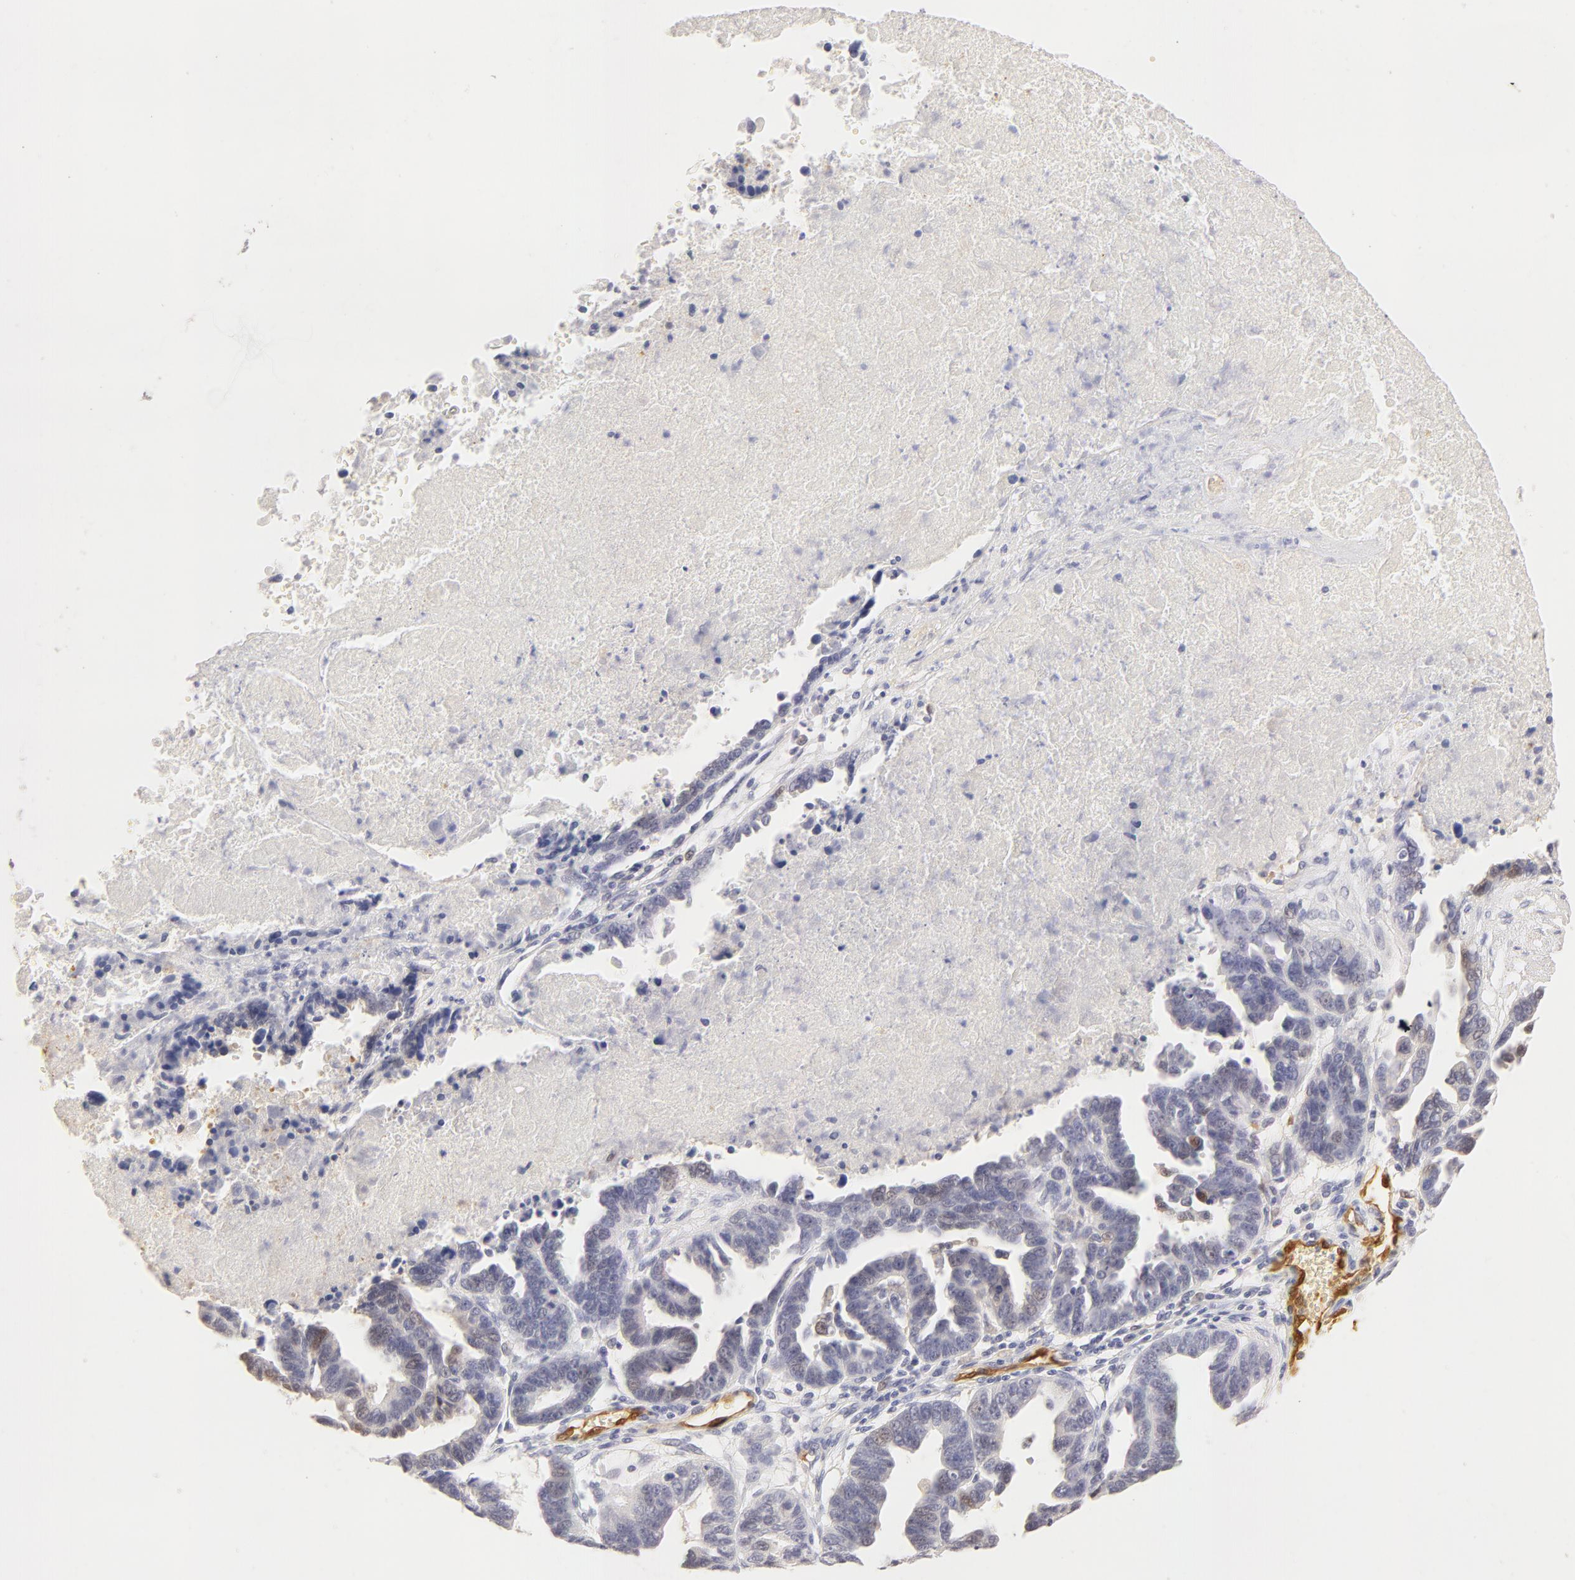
{"staining": {"intensity": "negative", "quantity": "none", "location": "none"}, "tissue": "ovarian cancer", "cell_type": "Tumor cells", "image_type": "cancer", "snomed": [{"axis": "morphology", "description": "Carcinoma, endometroid"}, {"axis": "morphology", "description": "Cystadenocarcinoma, serous, NOS"}, {"axis": "topography", "description": "Ovary"}], "caption": "Immunohistochemistry of ovarian cancer shows no staining in tumor cells.", "gene": "CA2", "patient": {"sex": "female", "age": 45}}